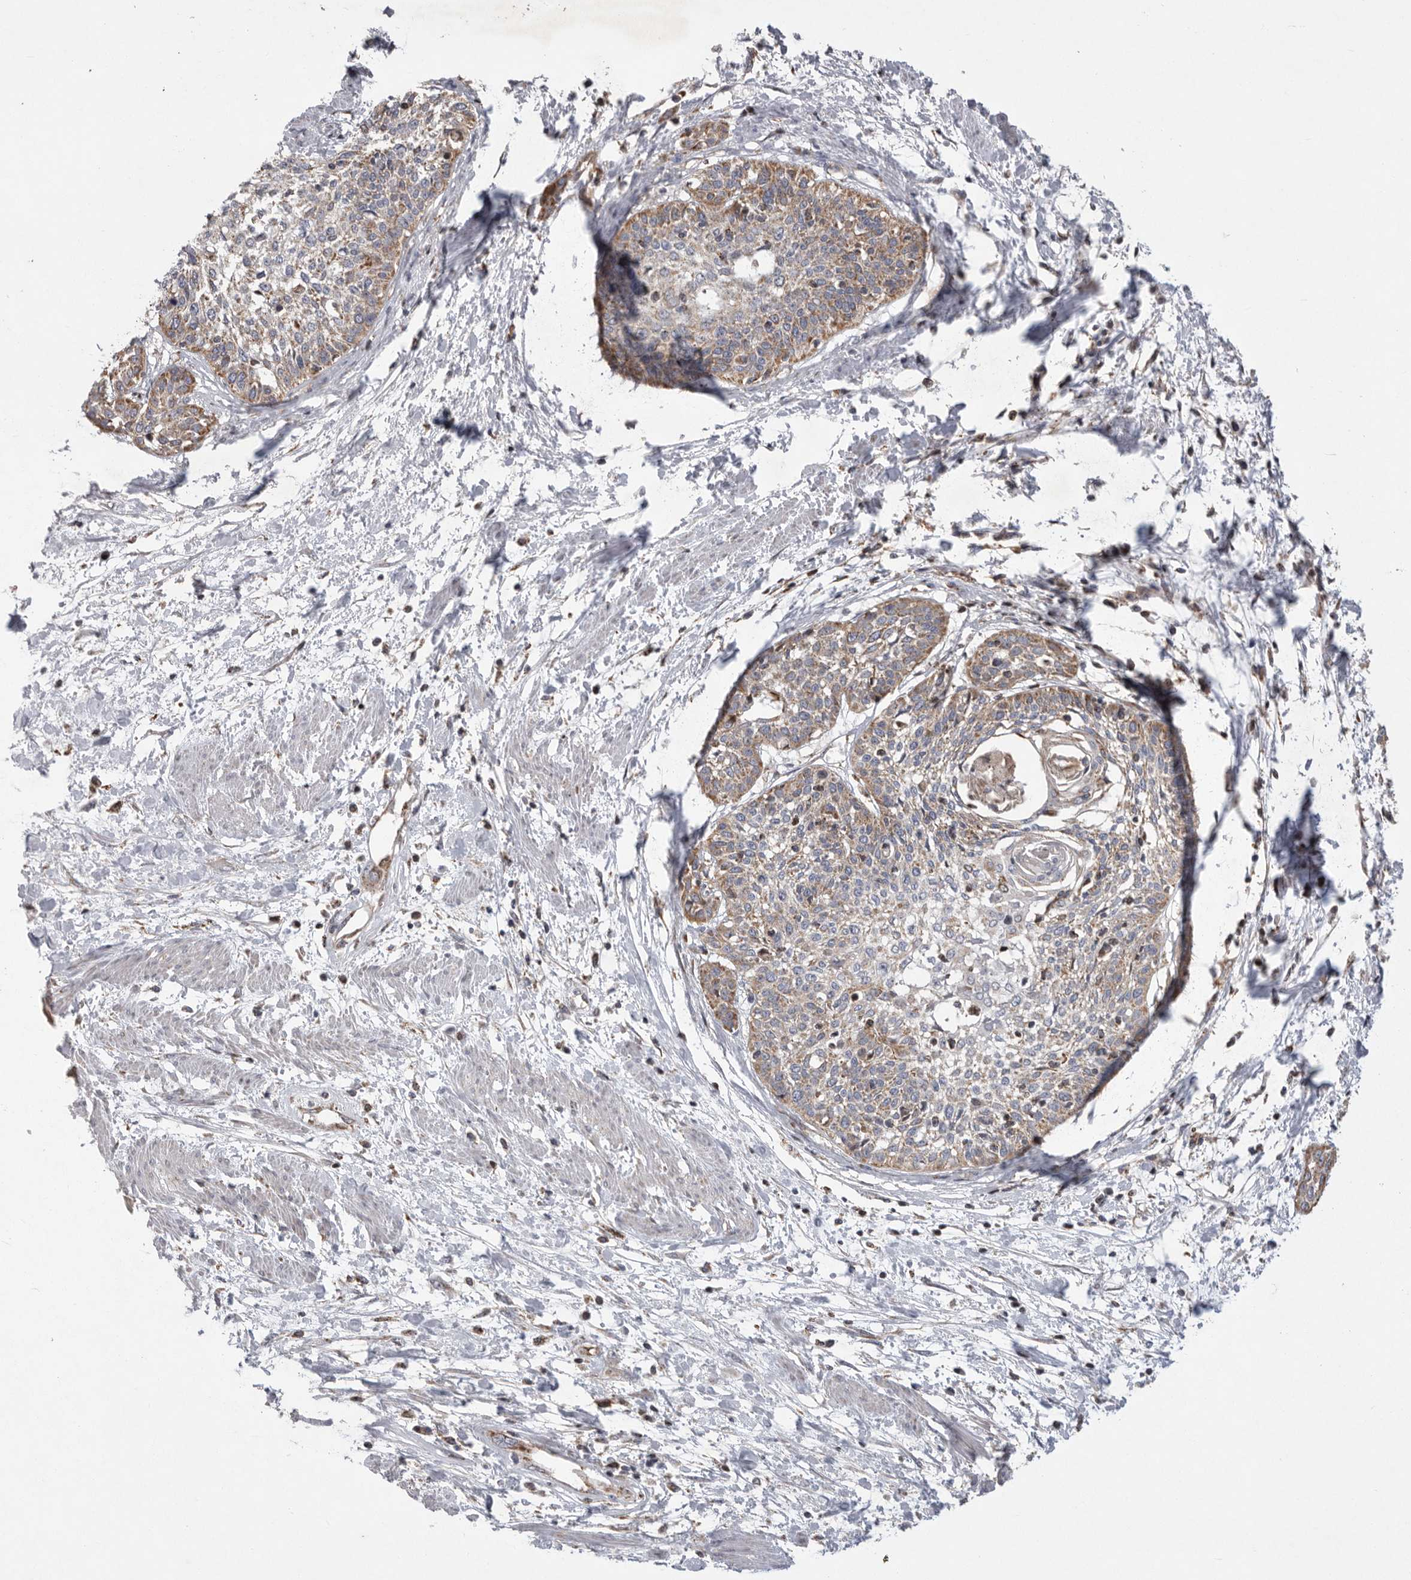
{"staining": {"intensity": "moderate", "quantity": "25%-75%", "location": "cytoplasmic/membranous"}, "tissue": "cervical cancer", "cell_type": "Tumor cells", "image_type": "cancer", "snomed": [{"axis": "morphology", "description": "Squamous cell carcinoma, NOS"}, {"axis": "topography", "description": "Cervix"}], "caption": "The image displays staining of cervical cancer (squamous cell carcinoma), revealing moderate cytoplasmic/membranous protein positivity (brown color) within tumor cells.", "gene": "MPZL1", "patient": {"sex": "female", "age": 57}}